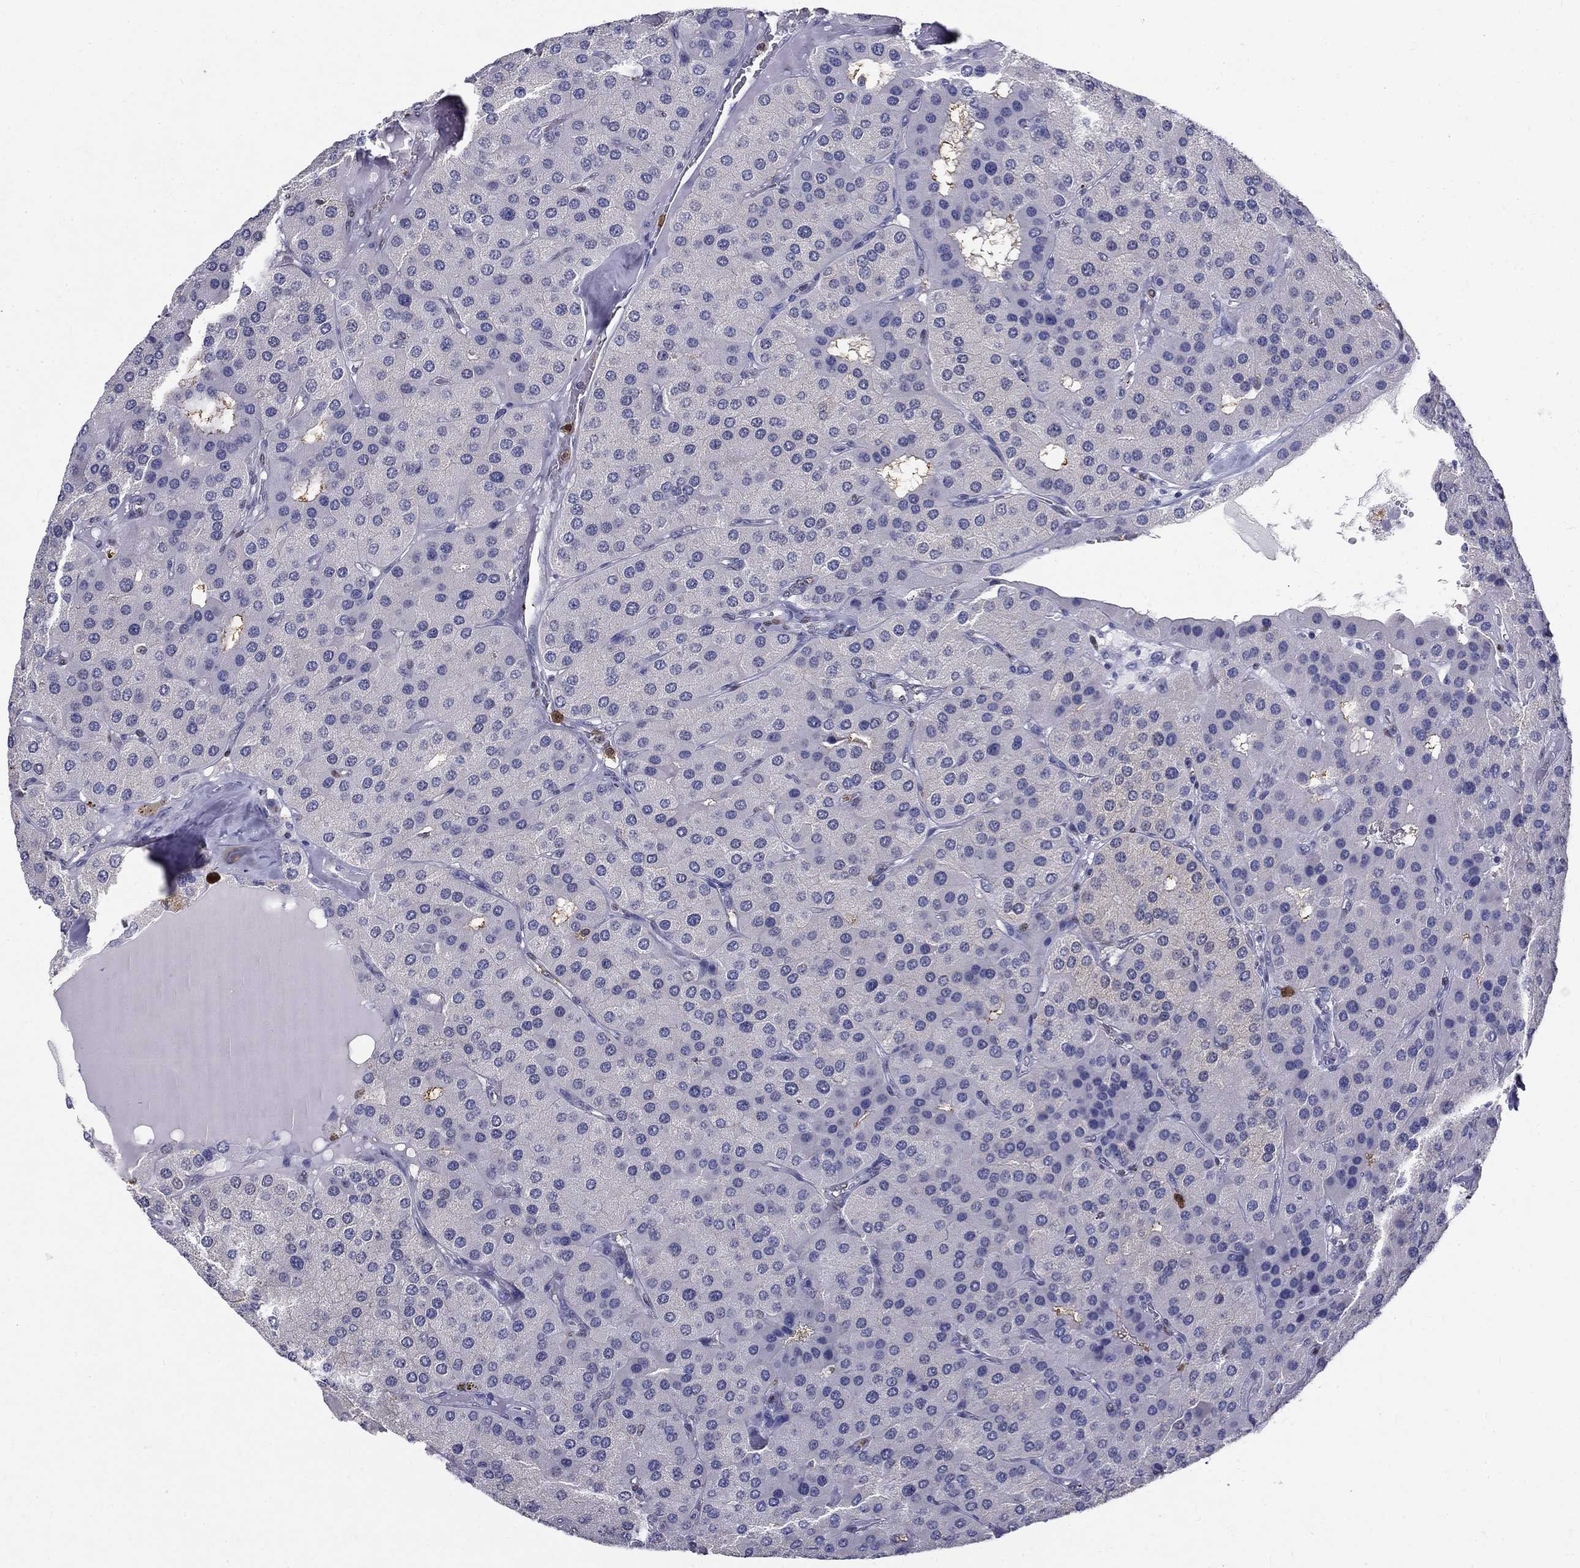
{"staining": {"intensity": "negative", "quantity": "none", "location": "none"}, "tissue": "parathyroid gland", "cell_type": "Glandular cells", "image_type": "normal", "snomed": [{"axis": "morphology", "description": "Normal tissue, NOS"}, {"axis": "morphology", "description": "Adenoma, NOS"}, {"axis": "topography", "description": "Parathyroid gland"}], "caption": "A high-resolution micrograph shows immunohistochemistry staining of benign parathyroid gland, which exhibits no significant expression in glandular cells.", "gene": "IGSF8", "patient": {"sex": "female", "age": 86}}